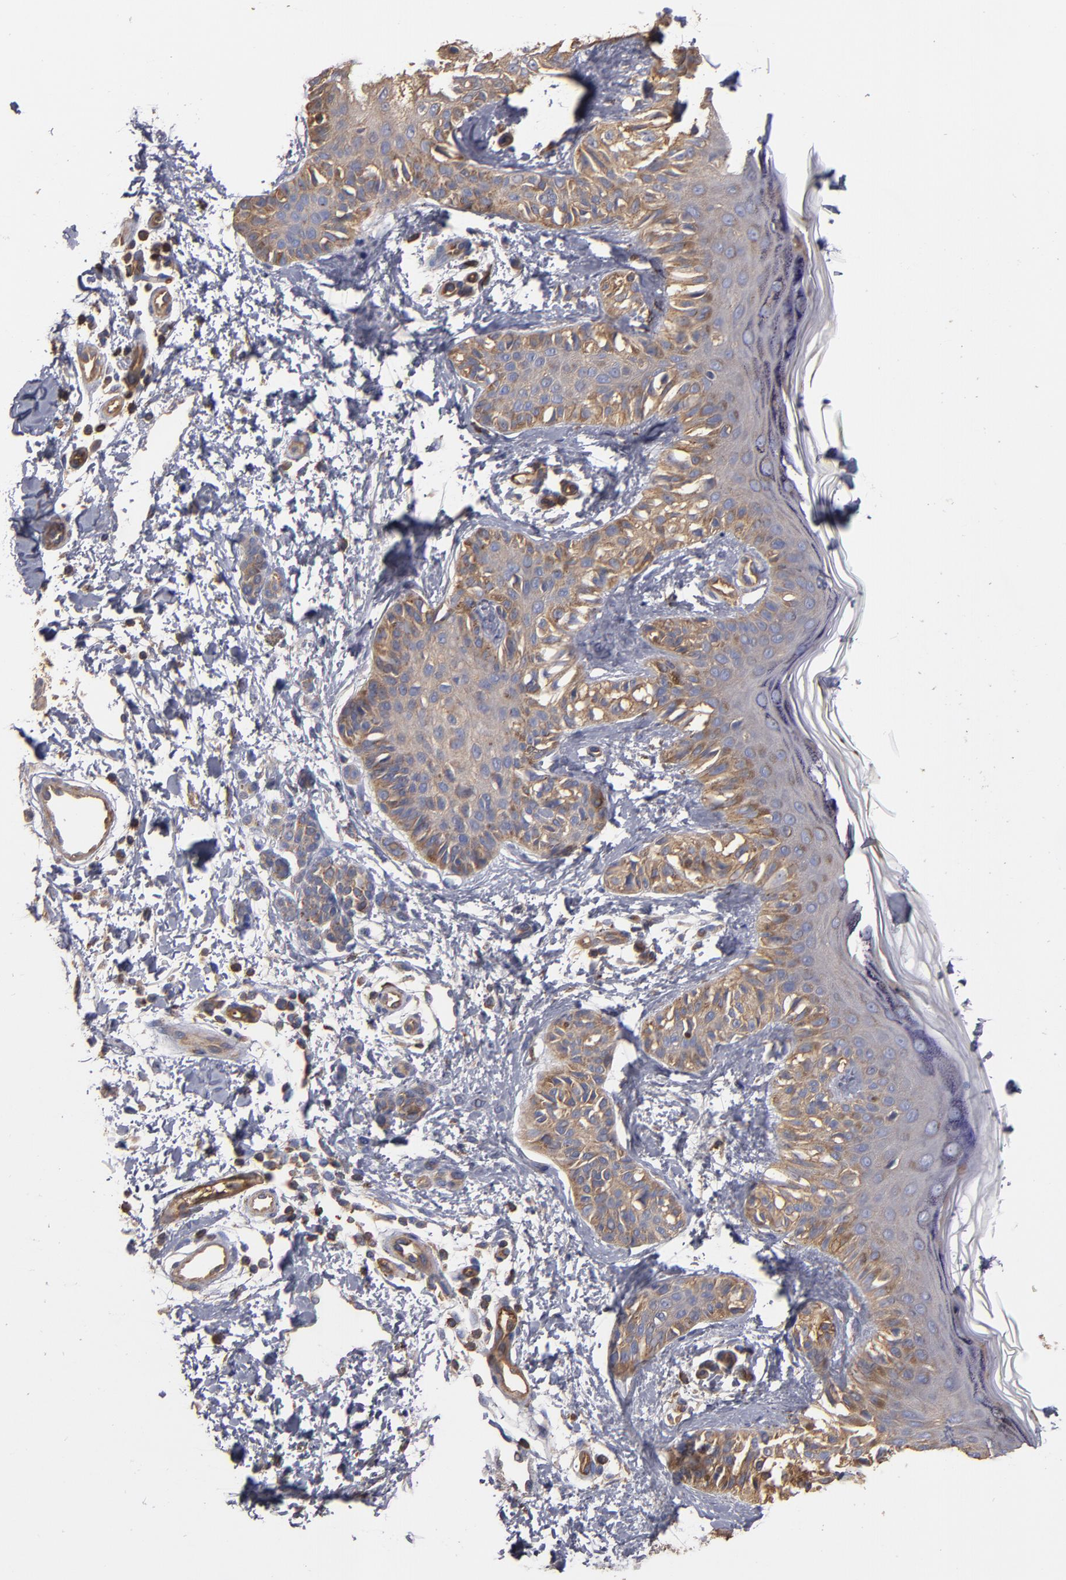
{"staining": {"intensity": "weak", "quantity": ">75%", "location": "cytoplasmic/membranous"}, "tissue": "melanoma", "cell_type": "Tumor cells", "image_type": "cancer", "snomed": [{"axis": "morphology", "description": "Normal tissue, NOS"}, {"axis": "morphology", "description": "Malignant melanoma, NOS"}, {"axis": "topography", "description": "Skin"}], "caption": "Human melanoma stained with a brown dye demonstrates weak cytoplasmic/membranous positive staining in approximately >75% of tumor cells.", "gene": "ESYT2", "patient": {"sex": "male", "age": 83}}